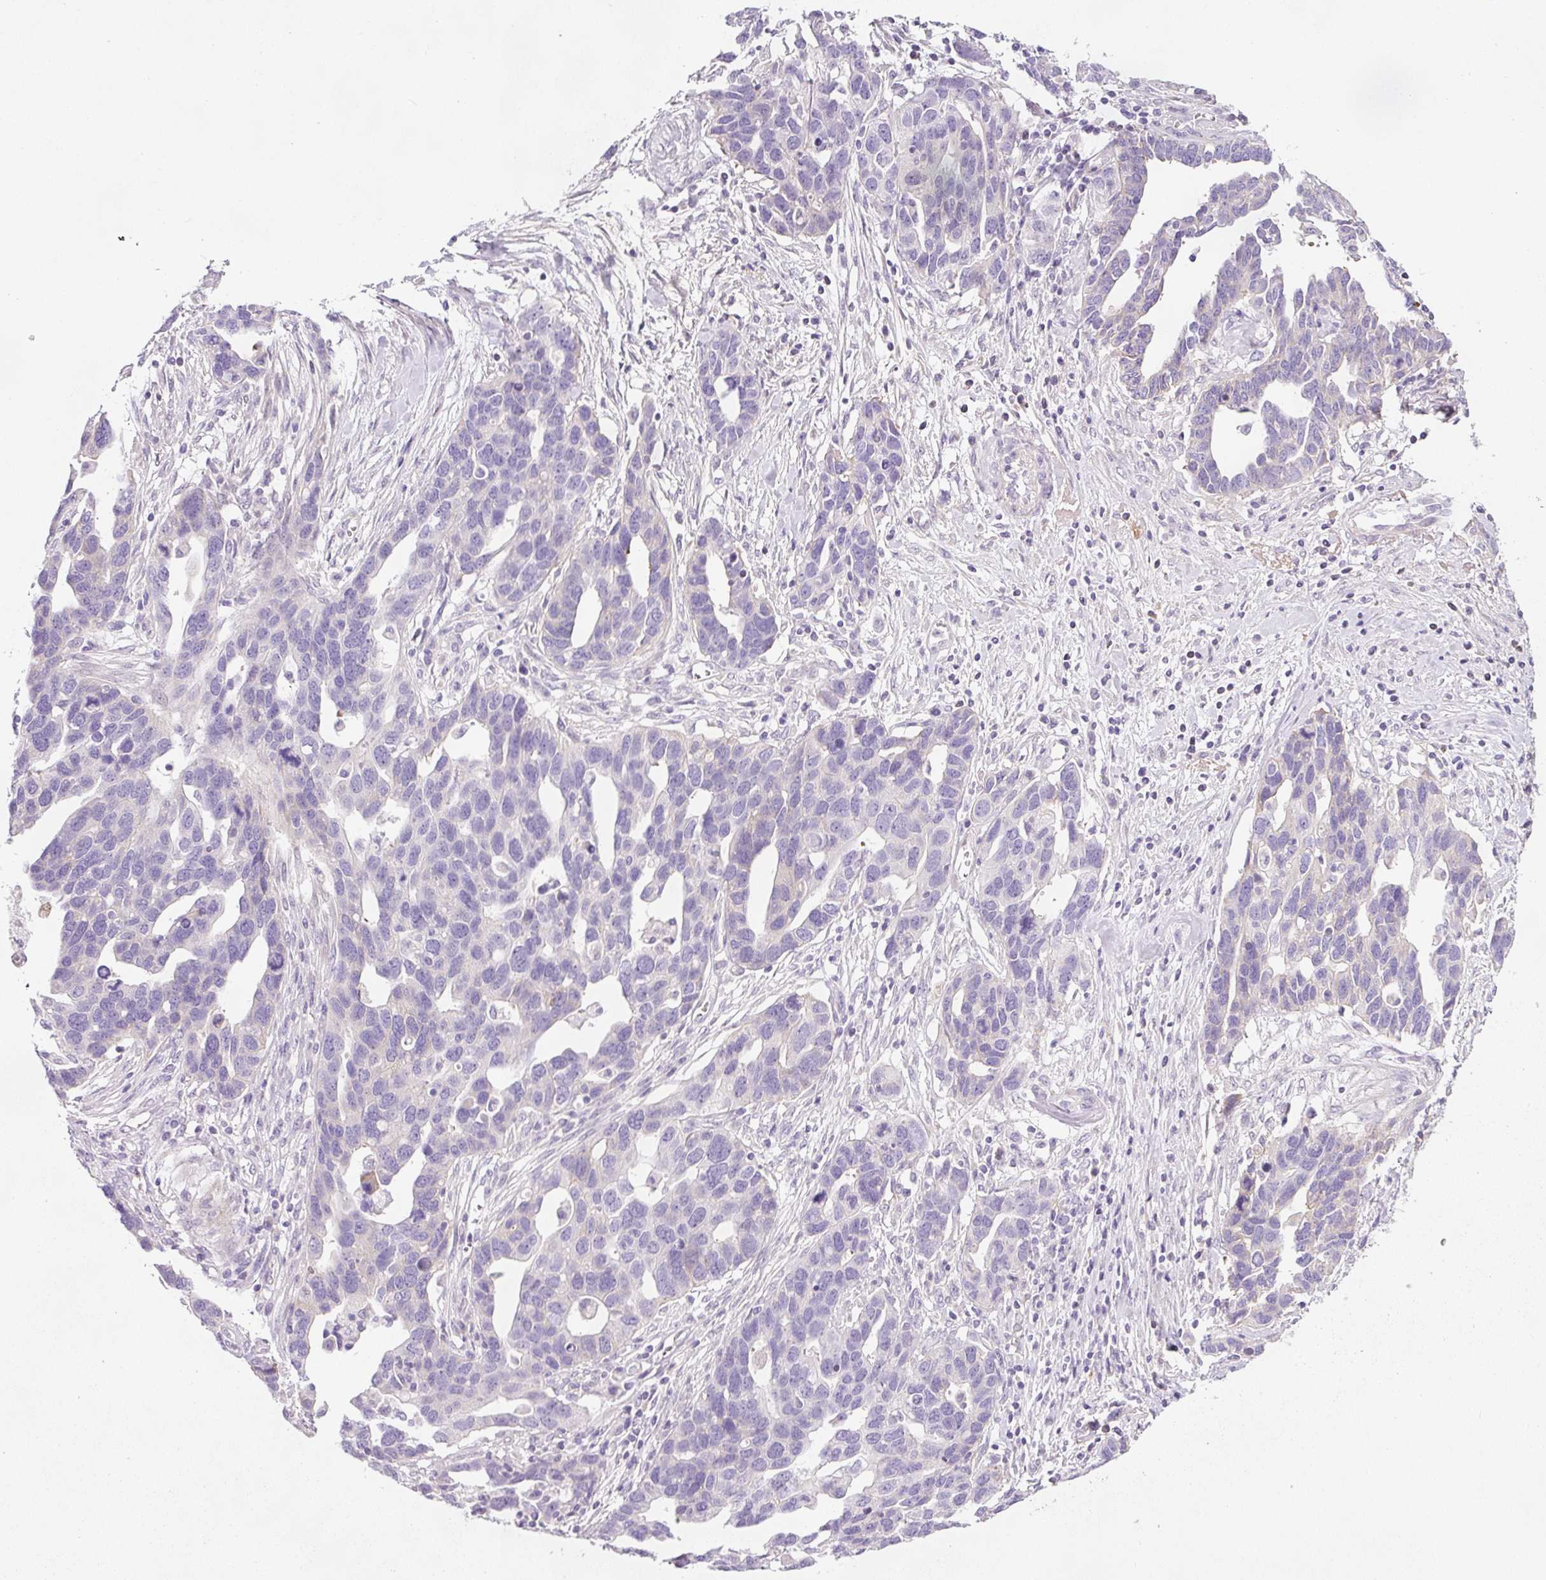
{"staining": {"intensity": "negative", "quantity": "none", "location": "none"}, "tissue": "ovarian cancer", "cell_type": "Tumor cells", "image_type": "cancer", "snomed": [{"axis": "morphology", "description": "Cystadenocarcinoma, serous, NOS"}, {"axis": "topography", "description": "Ovary"}], "caption": "Immunohistochemistry (IHC) of ovarian cancer (serous cystadenocarcinoma) exhibits no expression in tumor cells.", "gene": "KPNA5", "patient": {"sex": "female", "age": 54}}